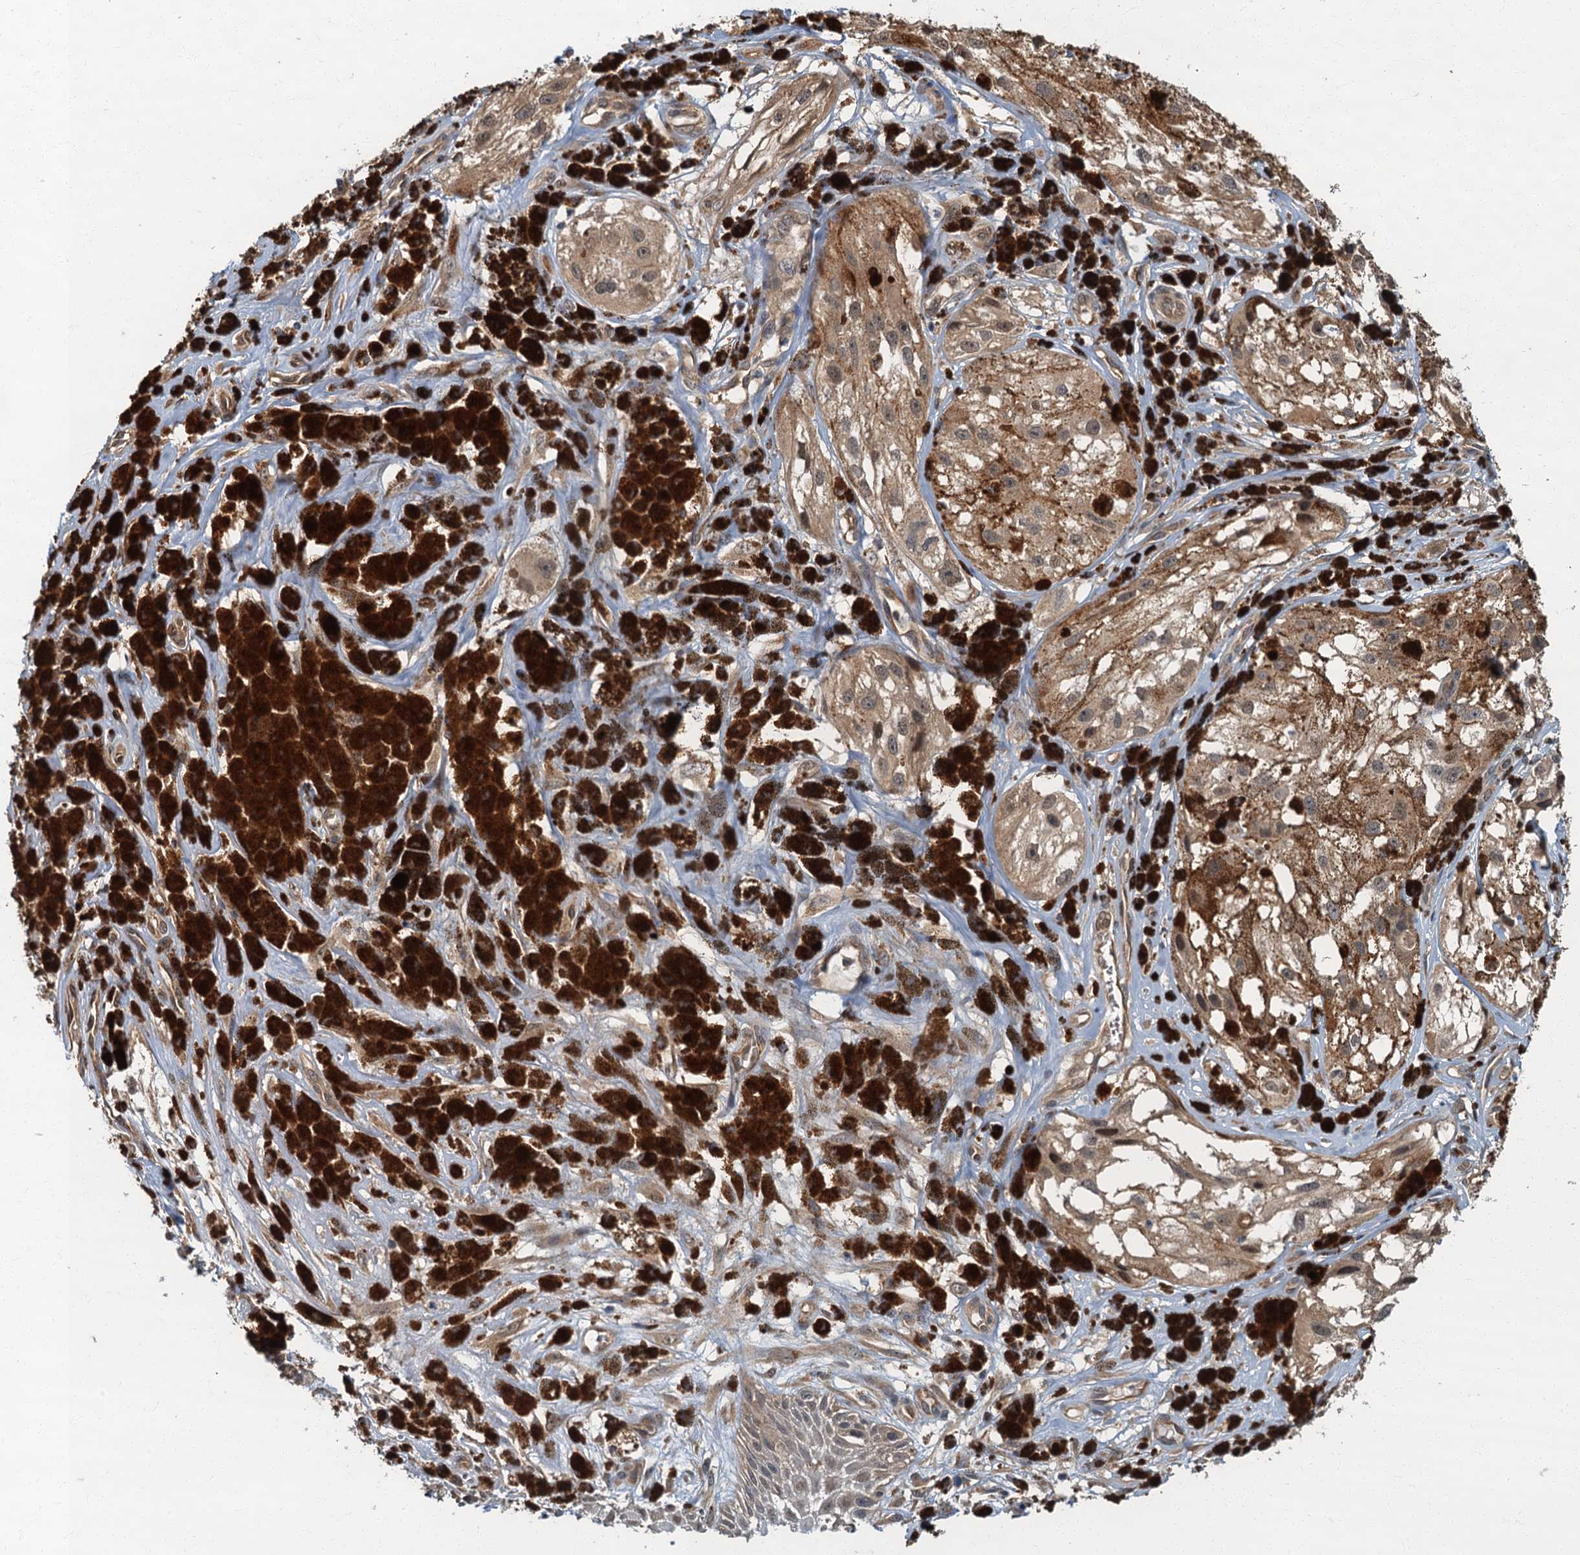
{"staining": {"intensity": "moderate", "quantity": ">75%", "location": "cytoplasmic/membranous,nuclear"}, "tissue": "melanoma", "cell_type": "Tumor cells", "image_type": "cancer", "snomed": [{"axis": "morphology", "description": "Malignant melanoma, NOS"}, {"axis": "topography", "description": "Skin"}], "caption": "Immunohistochemistry (IHC) (DAB (3,3'-diaminobenzidine)) staining of melanoma exhibits moderate cytoplasmic/membranous and nuclear protein expression in approximately >75% of tumor cells. The protein of interest is shown in brown color, while the nuclei are stained blue.", "gene": "TBCK", "patient": {"sex": "male", "age": 88}}